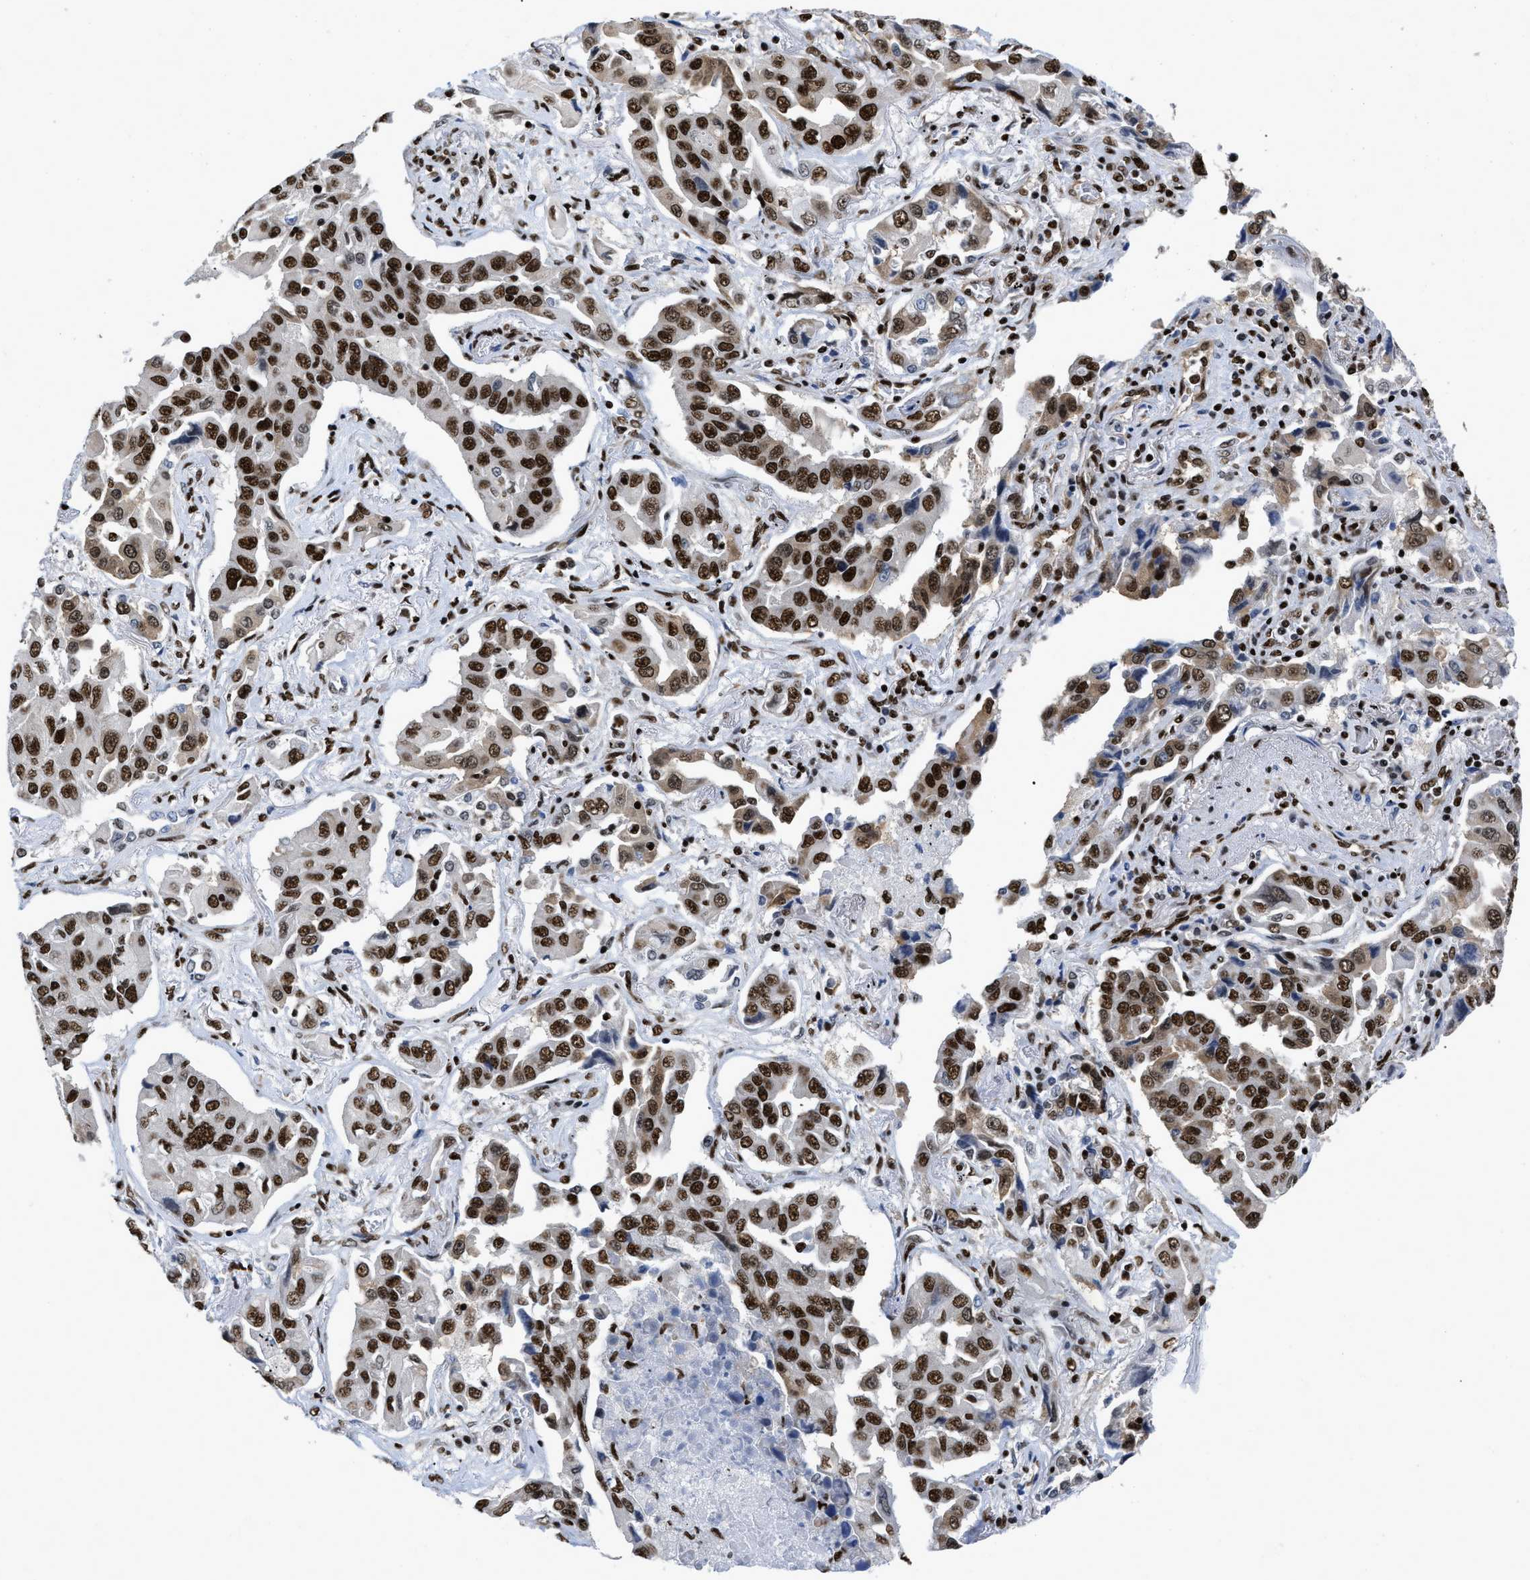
{"staining": {"intensity": "strong", "quantity": ">75%", "location": "nuclear"}, "tissue": "lung cancer", "cell_type": "Tumor cells", "image_type": "cancer", "snomed": [{"axis": "morphology", "description": "Adenocarcinoma, NOS"}, {"axis": "topography", "description": "Lung"}], "caption": "Adenocarcinoma (lung) was stained to show a protein in brown. There is high levels of strong nuclear expression in approximately >75% of tumor cells.", "gene": "CREB1", "patient": {"sex": "female", "age": 65}}